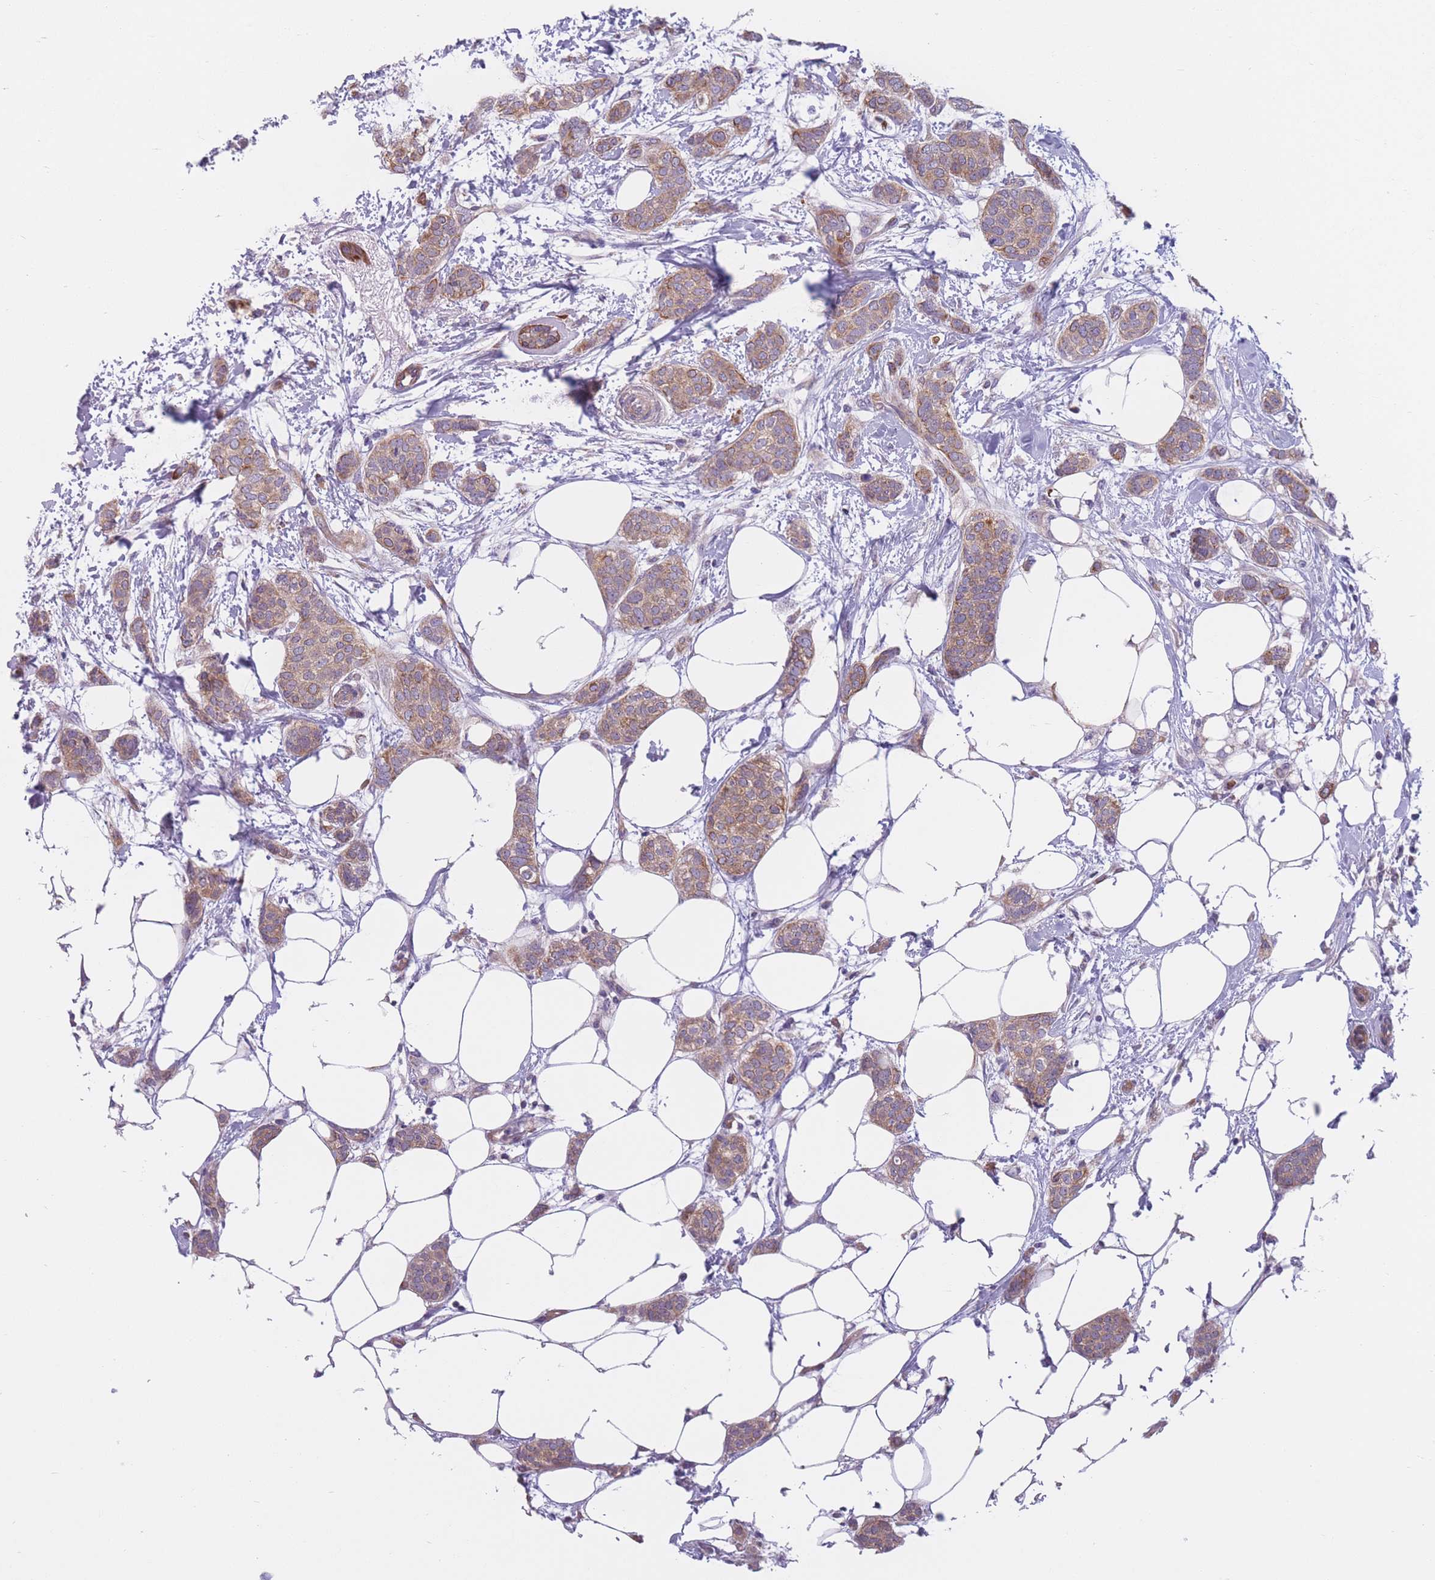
{"staining": {"intensity": "moderate", "quantity": ">75%", "location": "cytoplasmic/membranous"}, "tissue": "breast cancer", "cell_type": "Tumor cells", "image_type": "cancer", "snomed": [{"axis": "morphology", "description": "Duct carcinoma"}, {"axis": "topography", "description": "Breast"}], "caption": "Tumor cells exhibit medium levels of moderate cytoplasmic/membranous staining in approximately >75% of cells in human breast cancer.", "gene": "SERPINB3", "patient": {"sex": "female", "age": 72}}